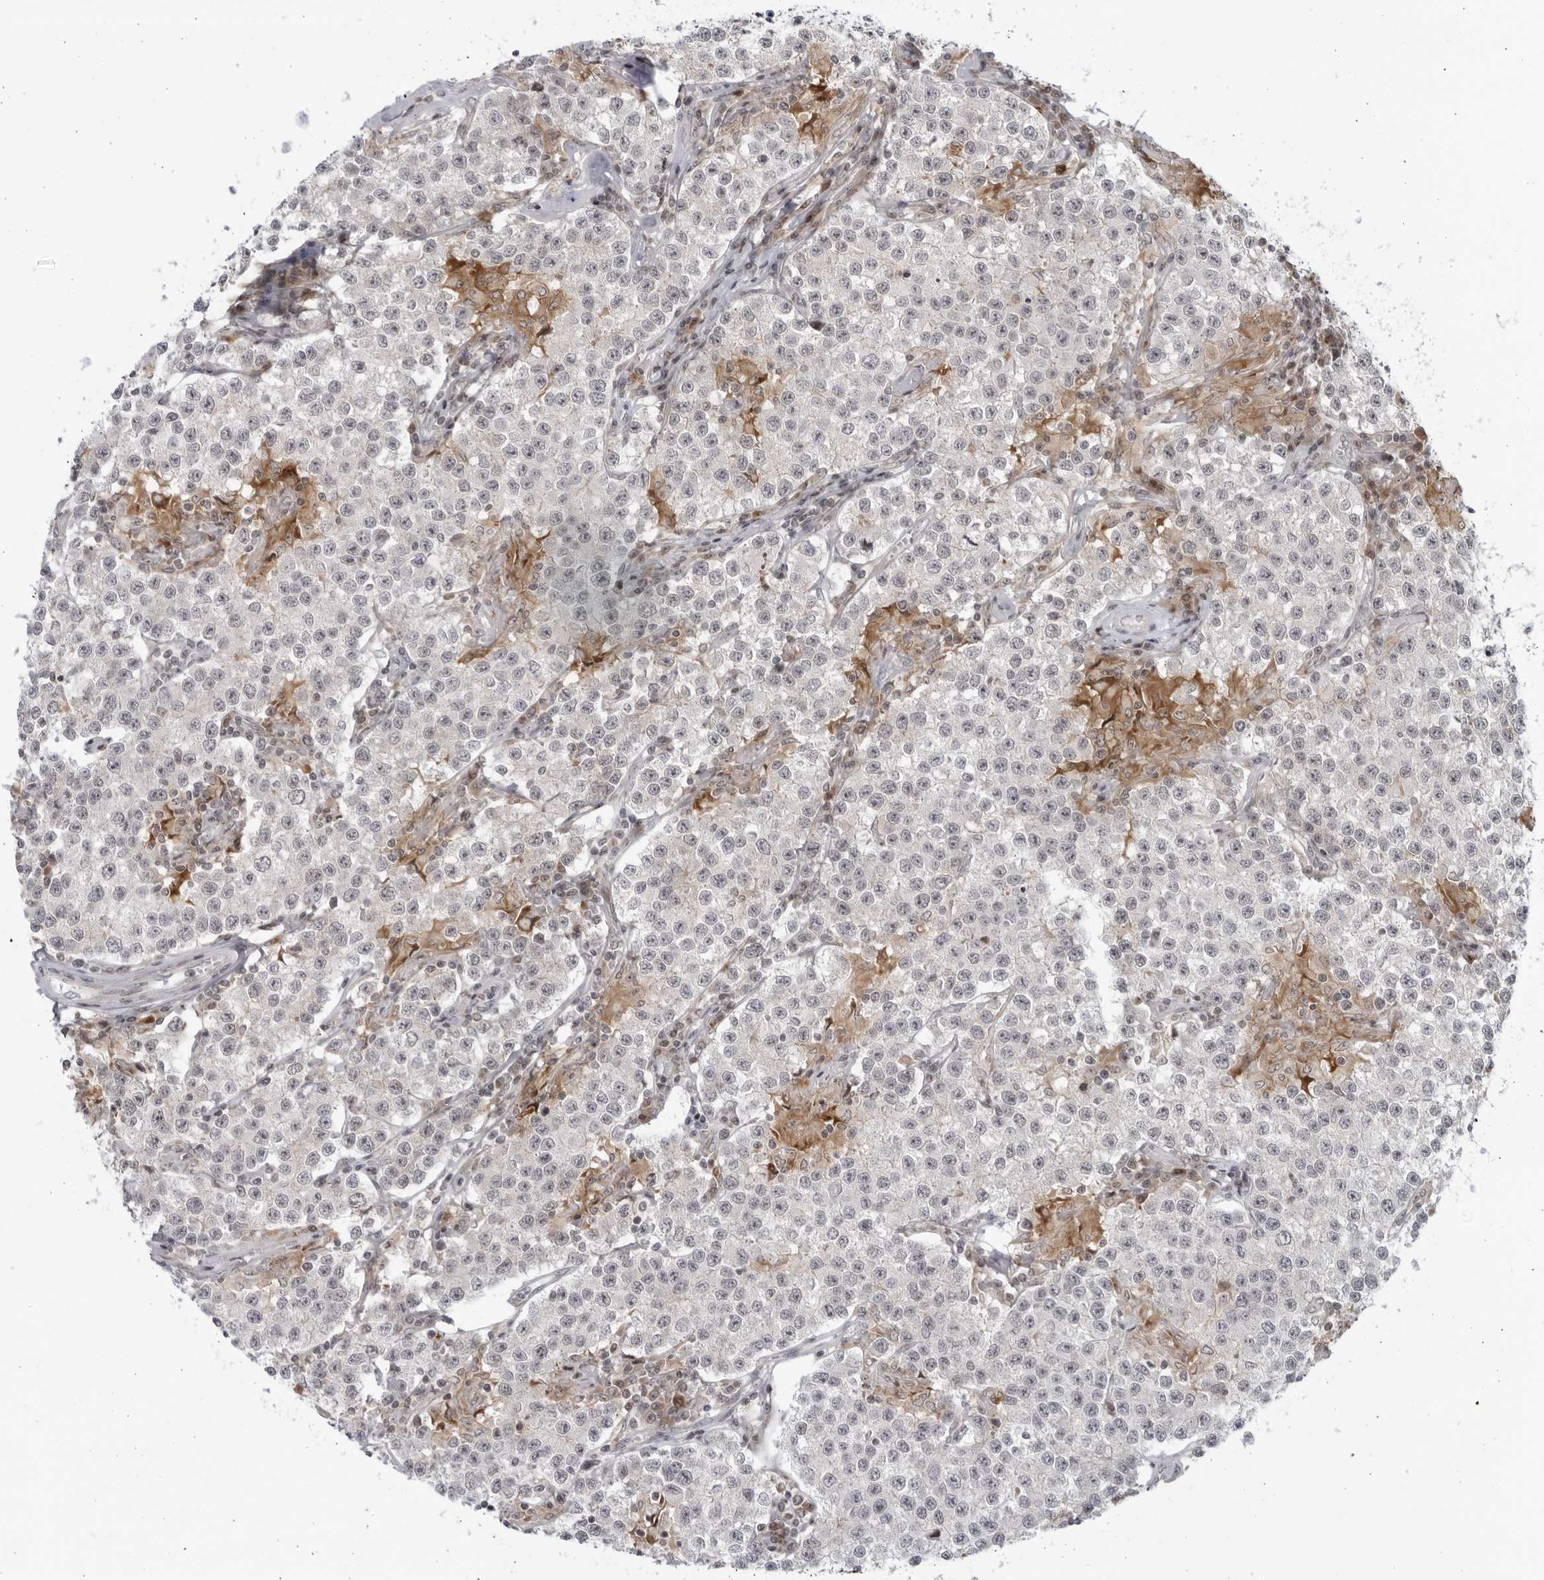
{"staining": {"intensity": "weak", "quantity": "<25%", "location": "cytoplasmic/membranous"}, "tissue": "testis cancer", "cell_type": "Tumor cells", "image_type": "cancer", "snomed": [{"axis": "morphology", "description": "Seminoma, NOS"}, {"axis": "morphology", "description": "Carcinoma, Embryonal, NOS"}, {"axis": "topography", "description": "Testis"}], "caption": "A micrograph of testis cancer stained for a protein displays no brown staining in tumor cells. (Immunohistochemistry, brightfield microscopy, high magnification).", "gene": "DTL", "patient": {"sex": "male", "age": 43}}